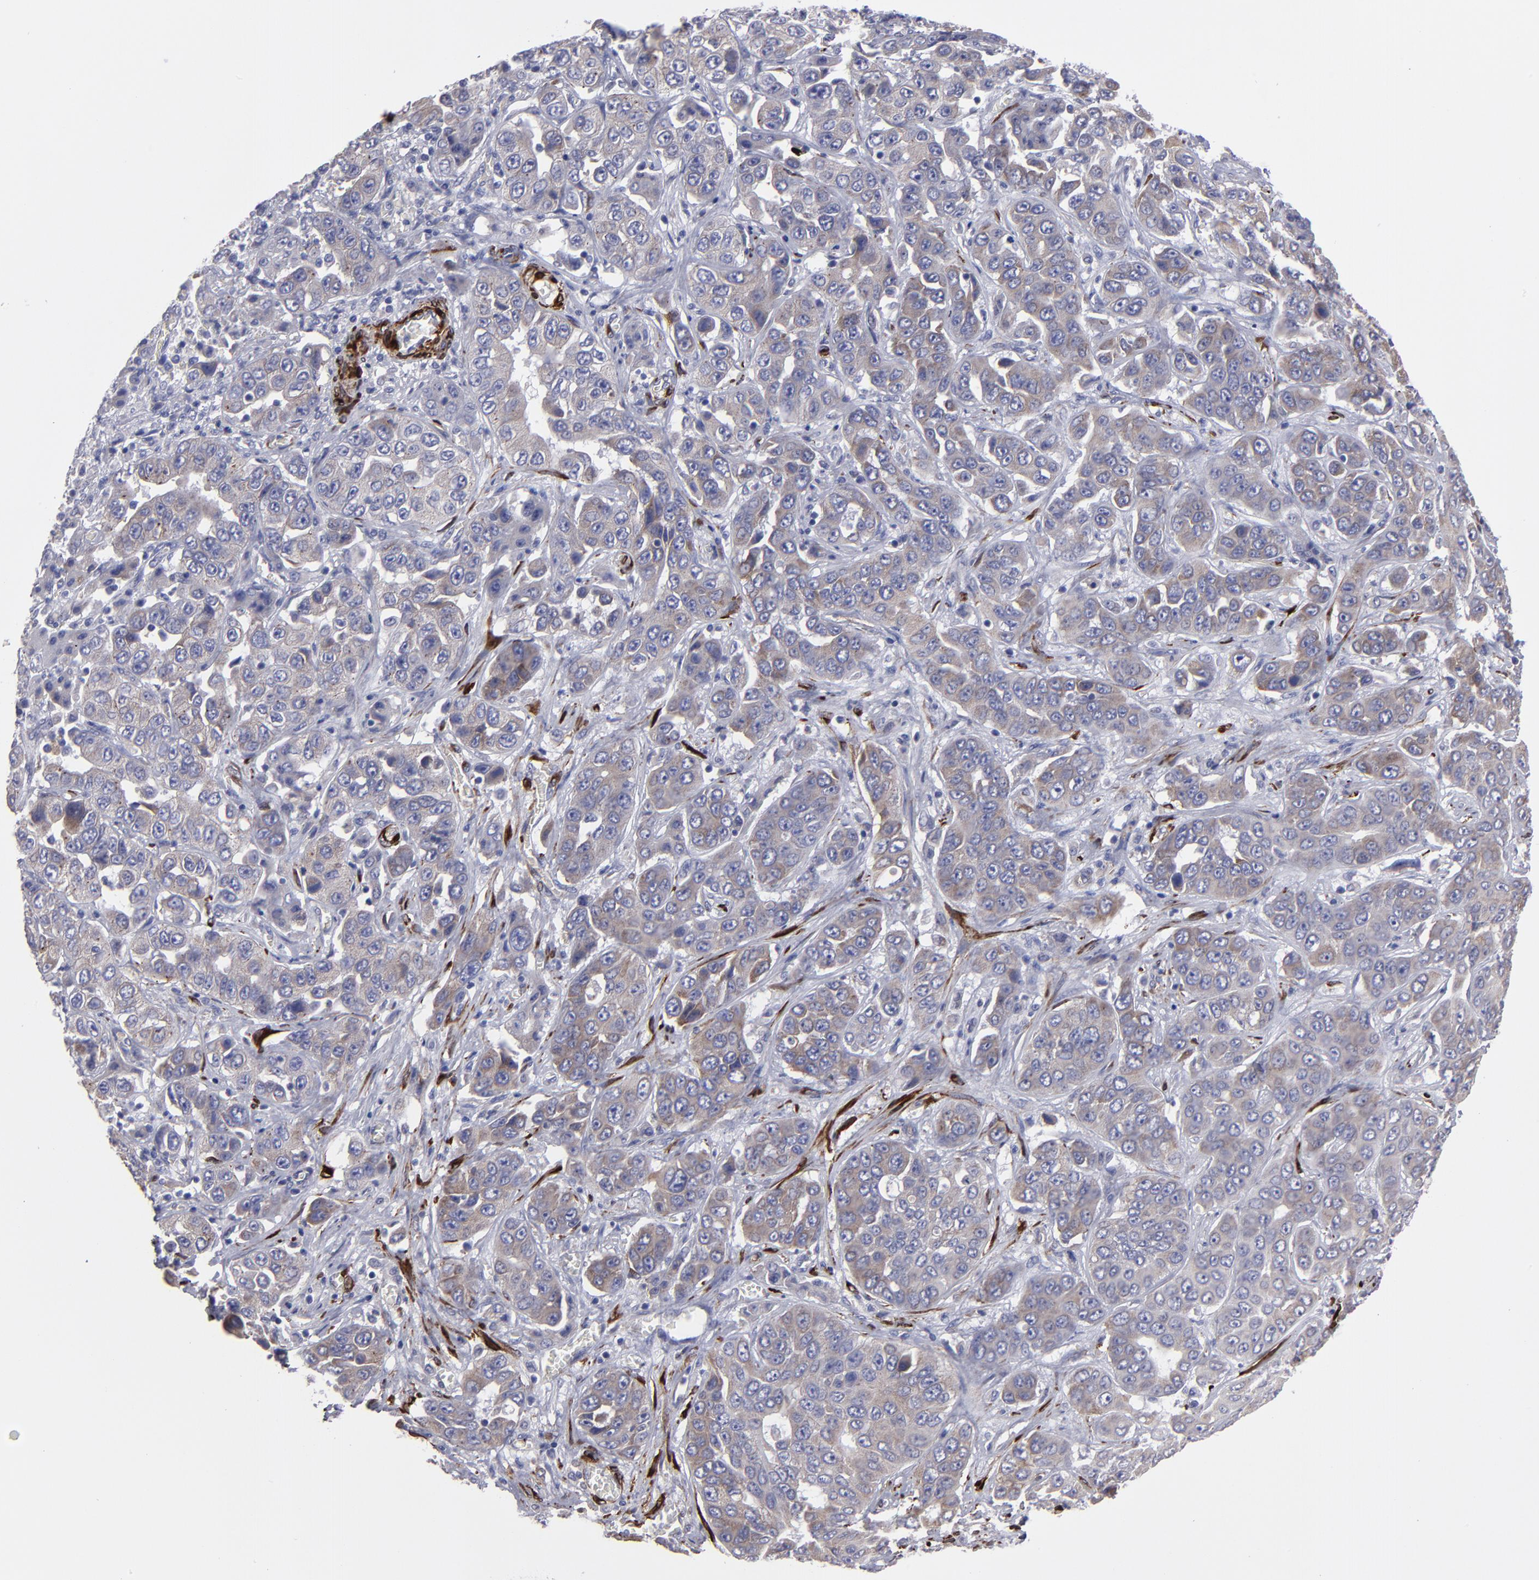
{"staining": {"intensity": "weak", "quantity": ">75%", "location": "cytoplasmic/membranous"}, "tissue": "liver cancer", "cell_type": "Tumor cells", "image_type": "cancer", "snomed": [{"axis": "morphology", "description": "Cholangiocarcinoma"}, {"axis": "topography", "description": "Liver"}], "caption": "This histopathology image shows immunohistochemistry (IHC) staining of liver cholangiocarcinoma, with low weak cytoplasmic/membranous positivity in about >75% of tumor cells.", "gene": "SLMAP", "patient": {"sex": "female", "age": 52}}